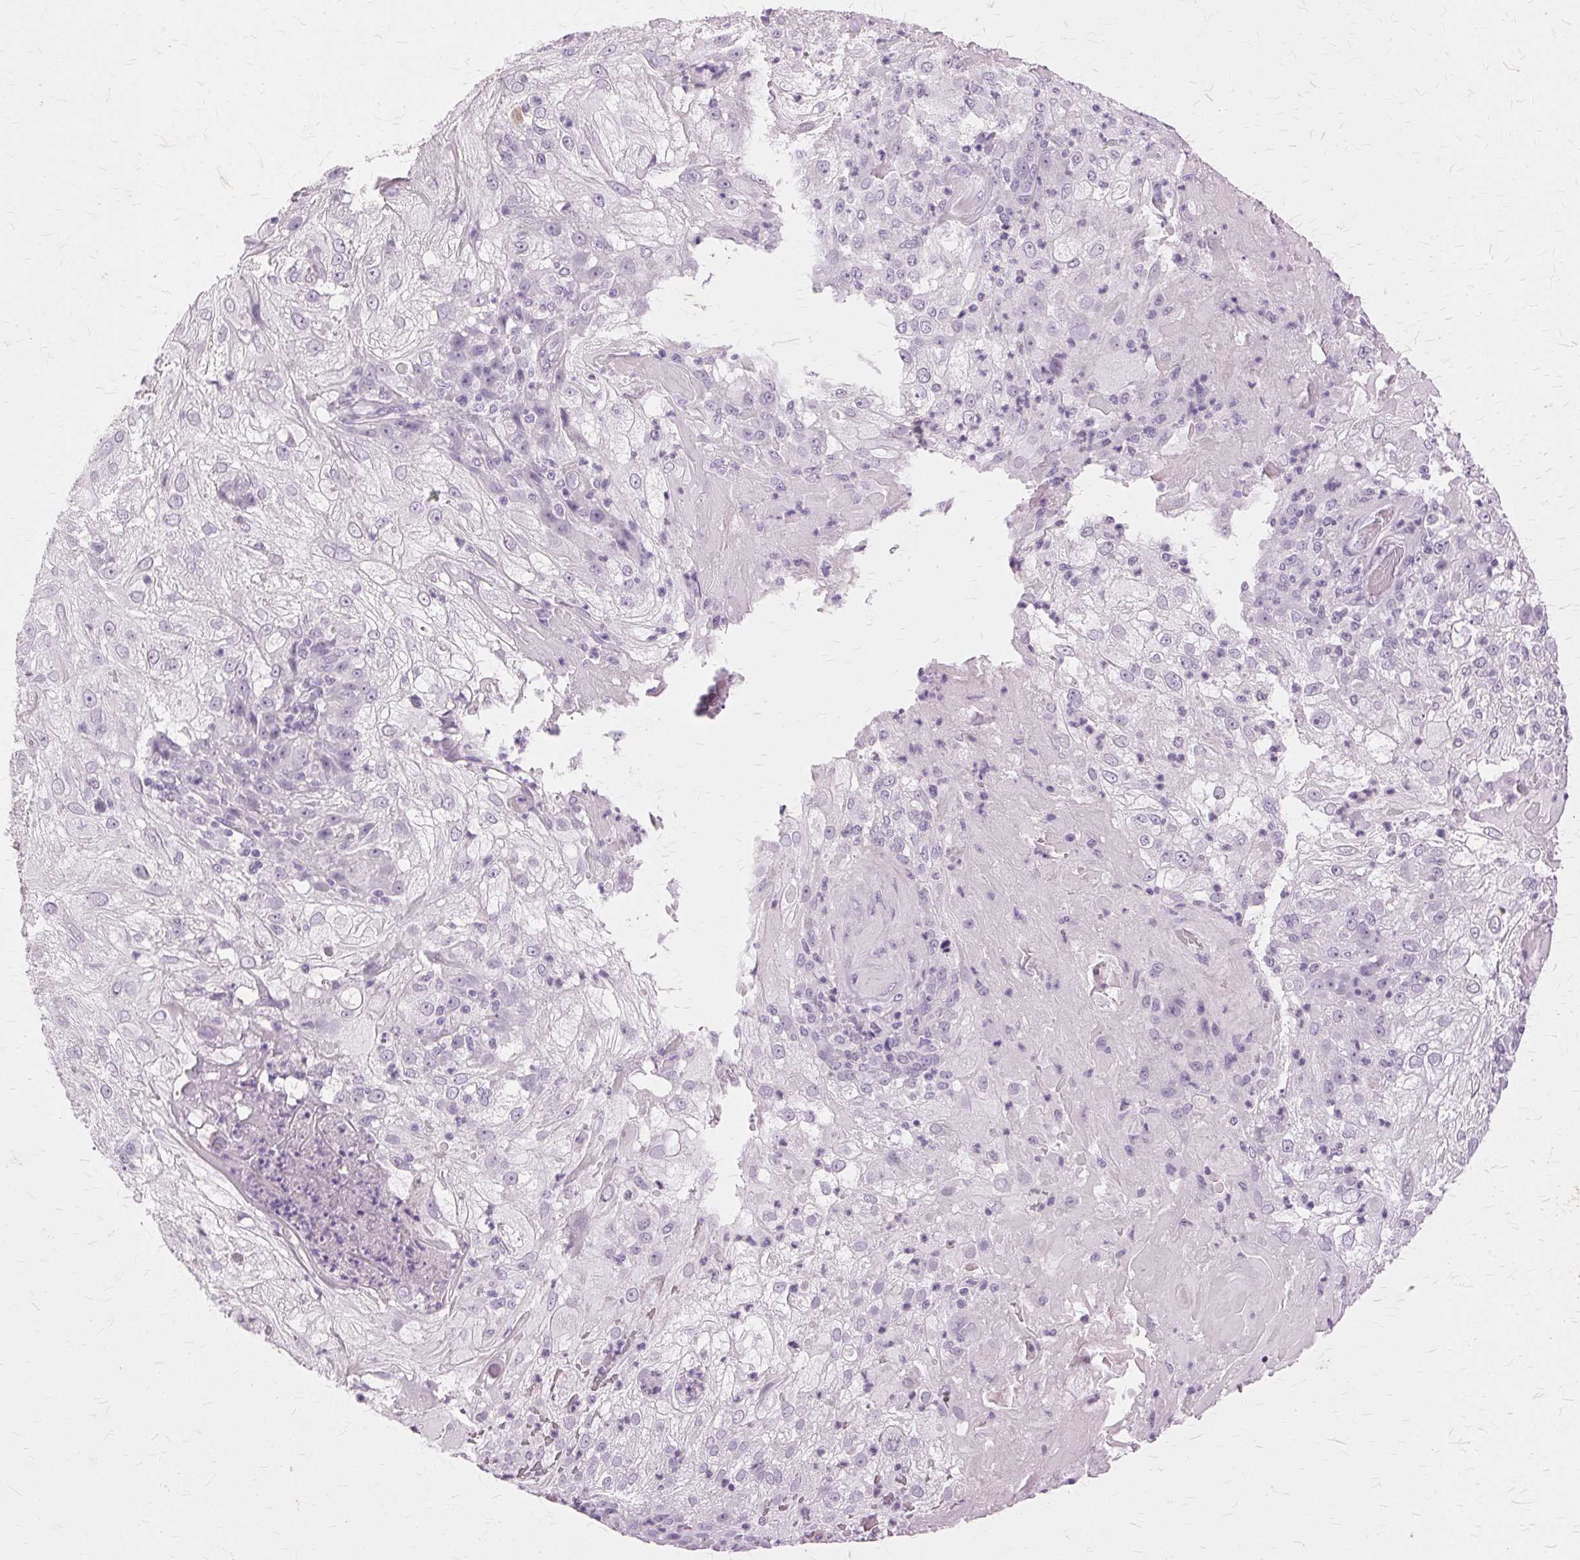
{"staining": {"intensity": "negative", "quantity": "none", "location": "none"}, "tissue": "skin cancer", "cell_type": "Tumor cells", "image_type": "cancer", "snomed": [{"axis": "morphology", "description": "Normal tissue, NOS"}, {"axis": "morphology", "description": "Squamous cell carcinoma, NOS"}, {"axis": "topography", "description": "Skin"}], "caption": "There is no significant expression in tumor cells of skin cancer (squamous cell carcinoma).", "gene": "SLC45A3", "patient": {"sex": "female", "age": 83}}